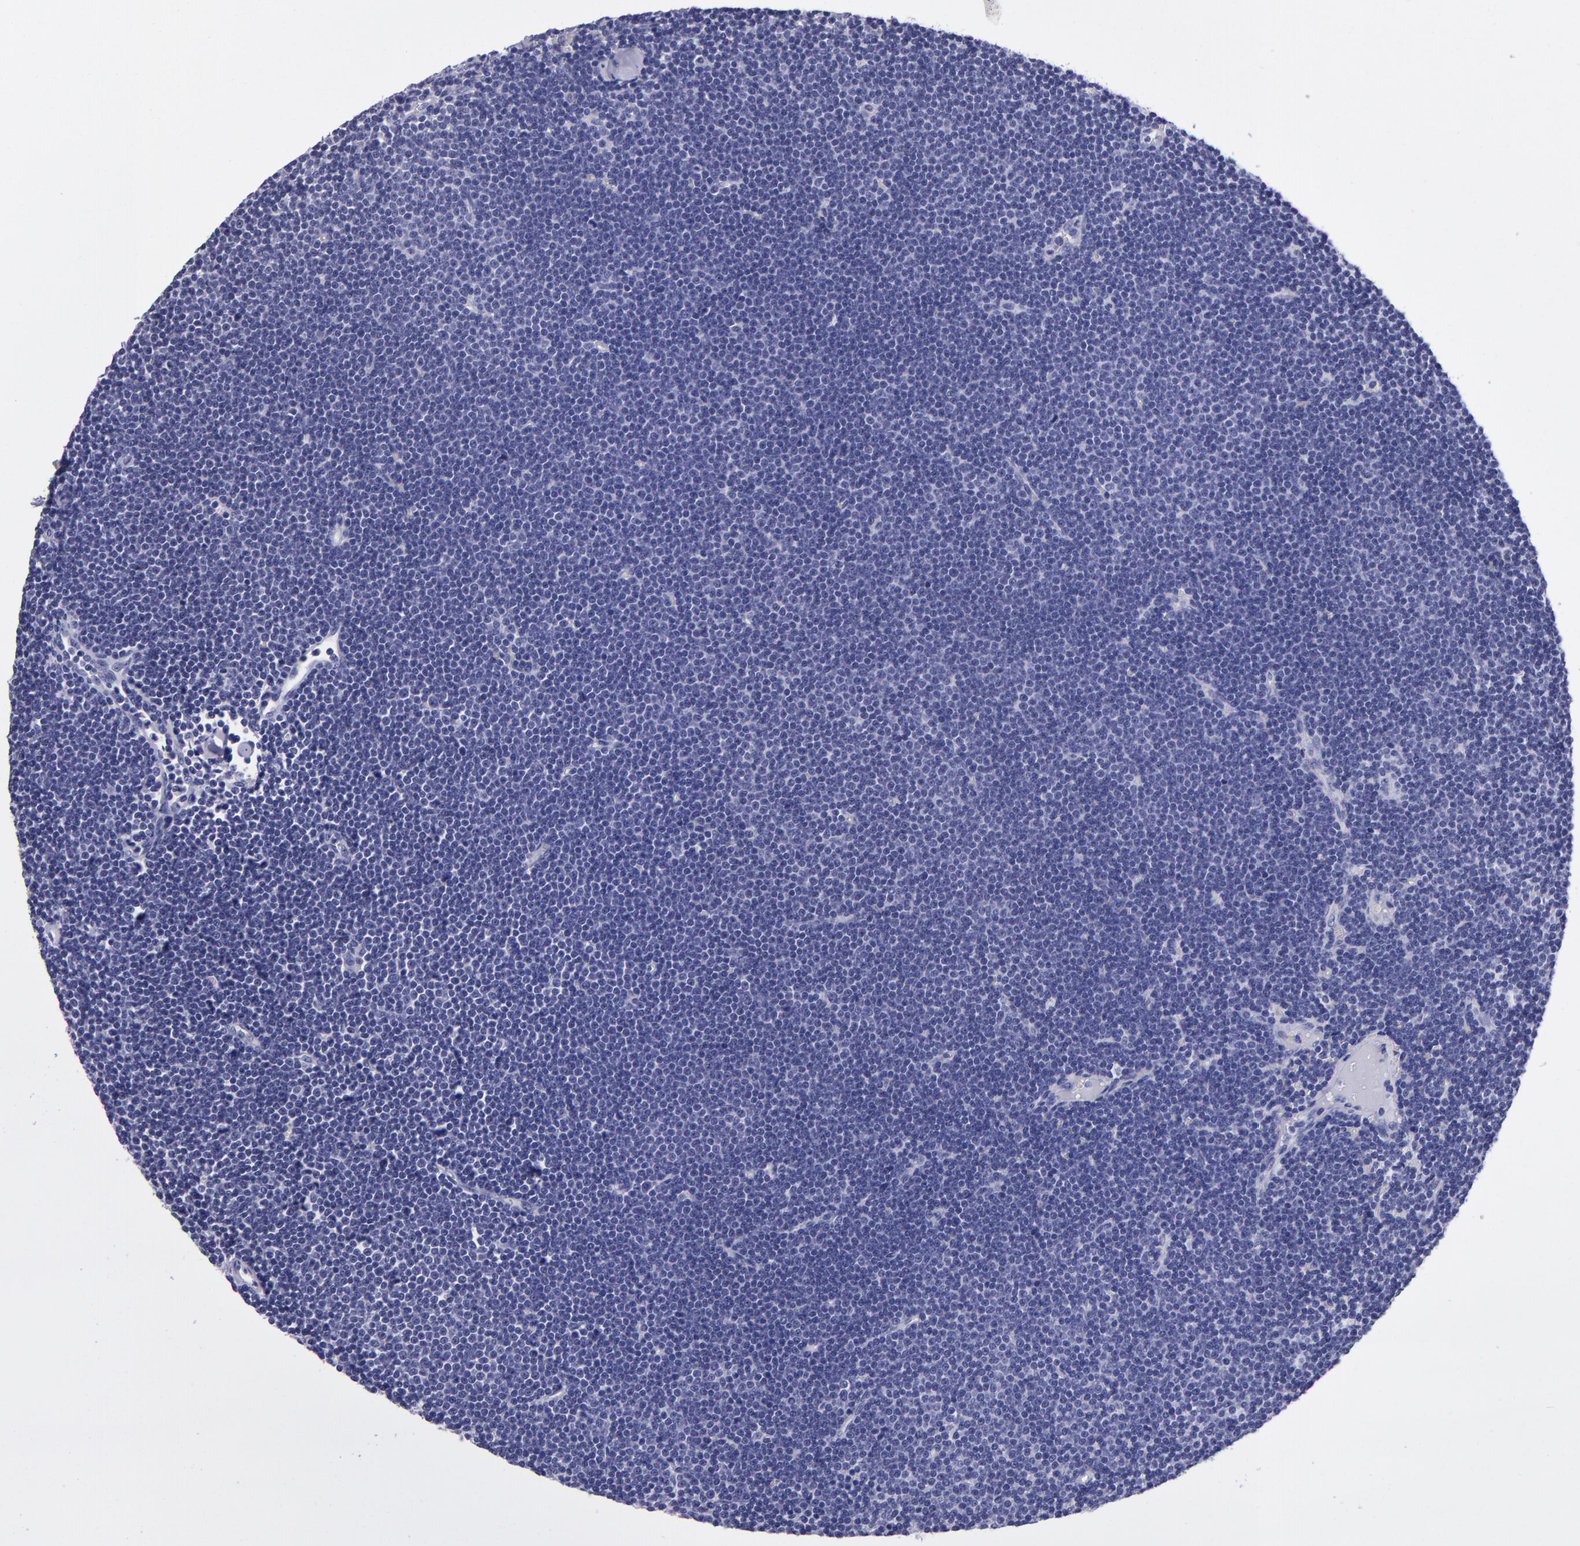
{"staining": {"intensity": "negative", "quantity": "none", "location": "none"}, "tissue": "lymphoma", "cell_type": "Tumor cells", "image_type": "cancer", "snomed": [{"axis": "morphology", "description": "Malignant lymphoma, non-Hodgkin's type, Low grade"}, {"axis": "topography", "description": "Lymph node"}], "caption": "This micrograph is of lymphoma stained with immunohistochemistry to label a protein in brown with the nuclei are counter-stained blue. There is no positivity in tumor cells.", "gene": "TYRP1", "patient": {"sex": "female", "age": 73}}